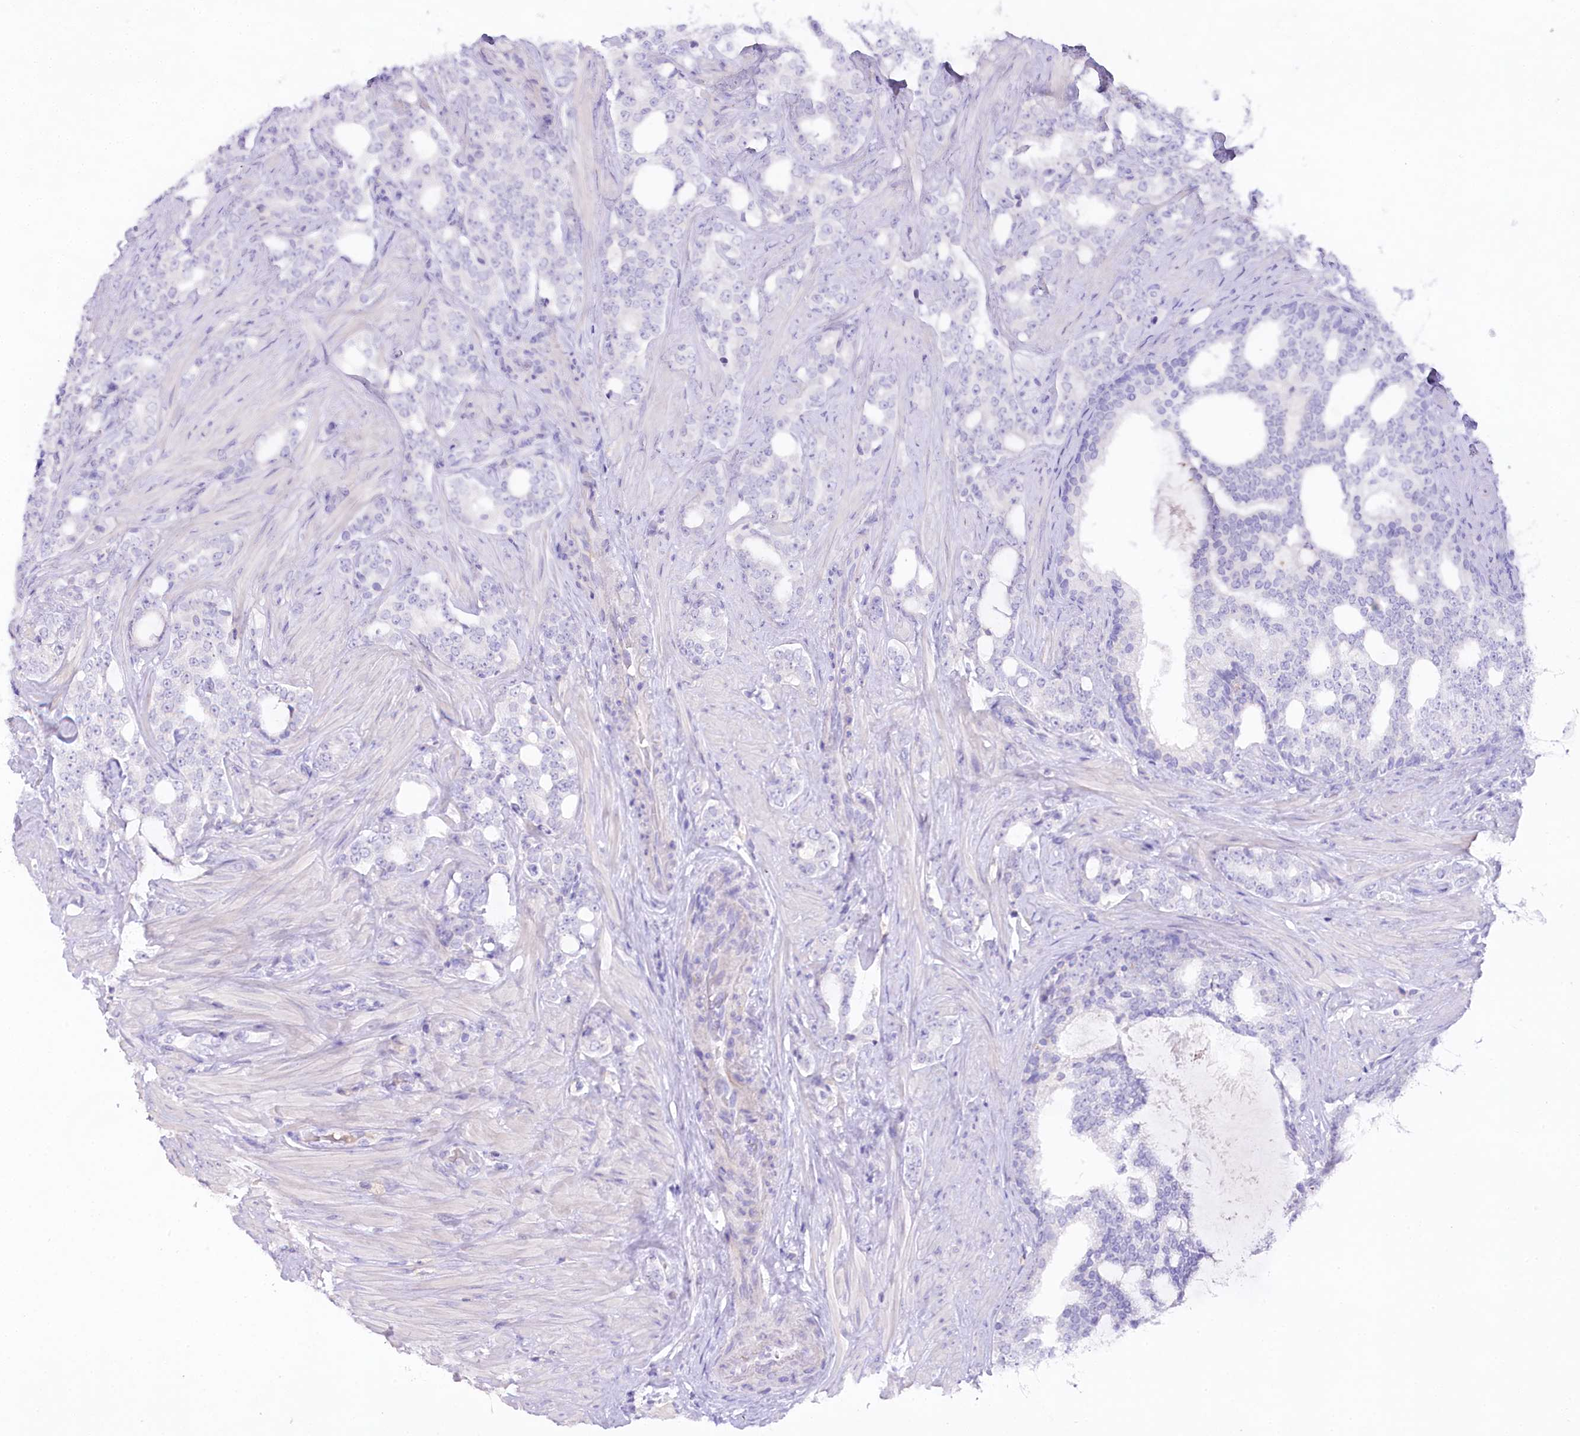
{"staining": {"intensity": "negative", "quantity": "none", "location": "none"}, "tissue": "prostate cancer", "cell_type": "Tumor cells", "image_type": "cancer", "snomed": [{"axis": "morphology", "description": "Adenocarcinoma, High grade"}, {"axis": "topography", "description": "Prostate"}], "caption": "DAB immunohistochemical staining of prostate cancer (adenocarcinoma (high-grade)) demonstrates no significant staining in tumor cells. (DAB (3,3'-diaminobenzidine) IHC, high magnification).", "gene": "MYOZ1", "patient": {"sex": "male", "age": 64}}